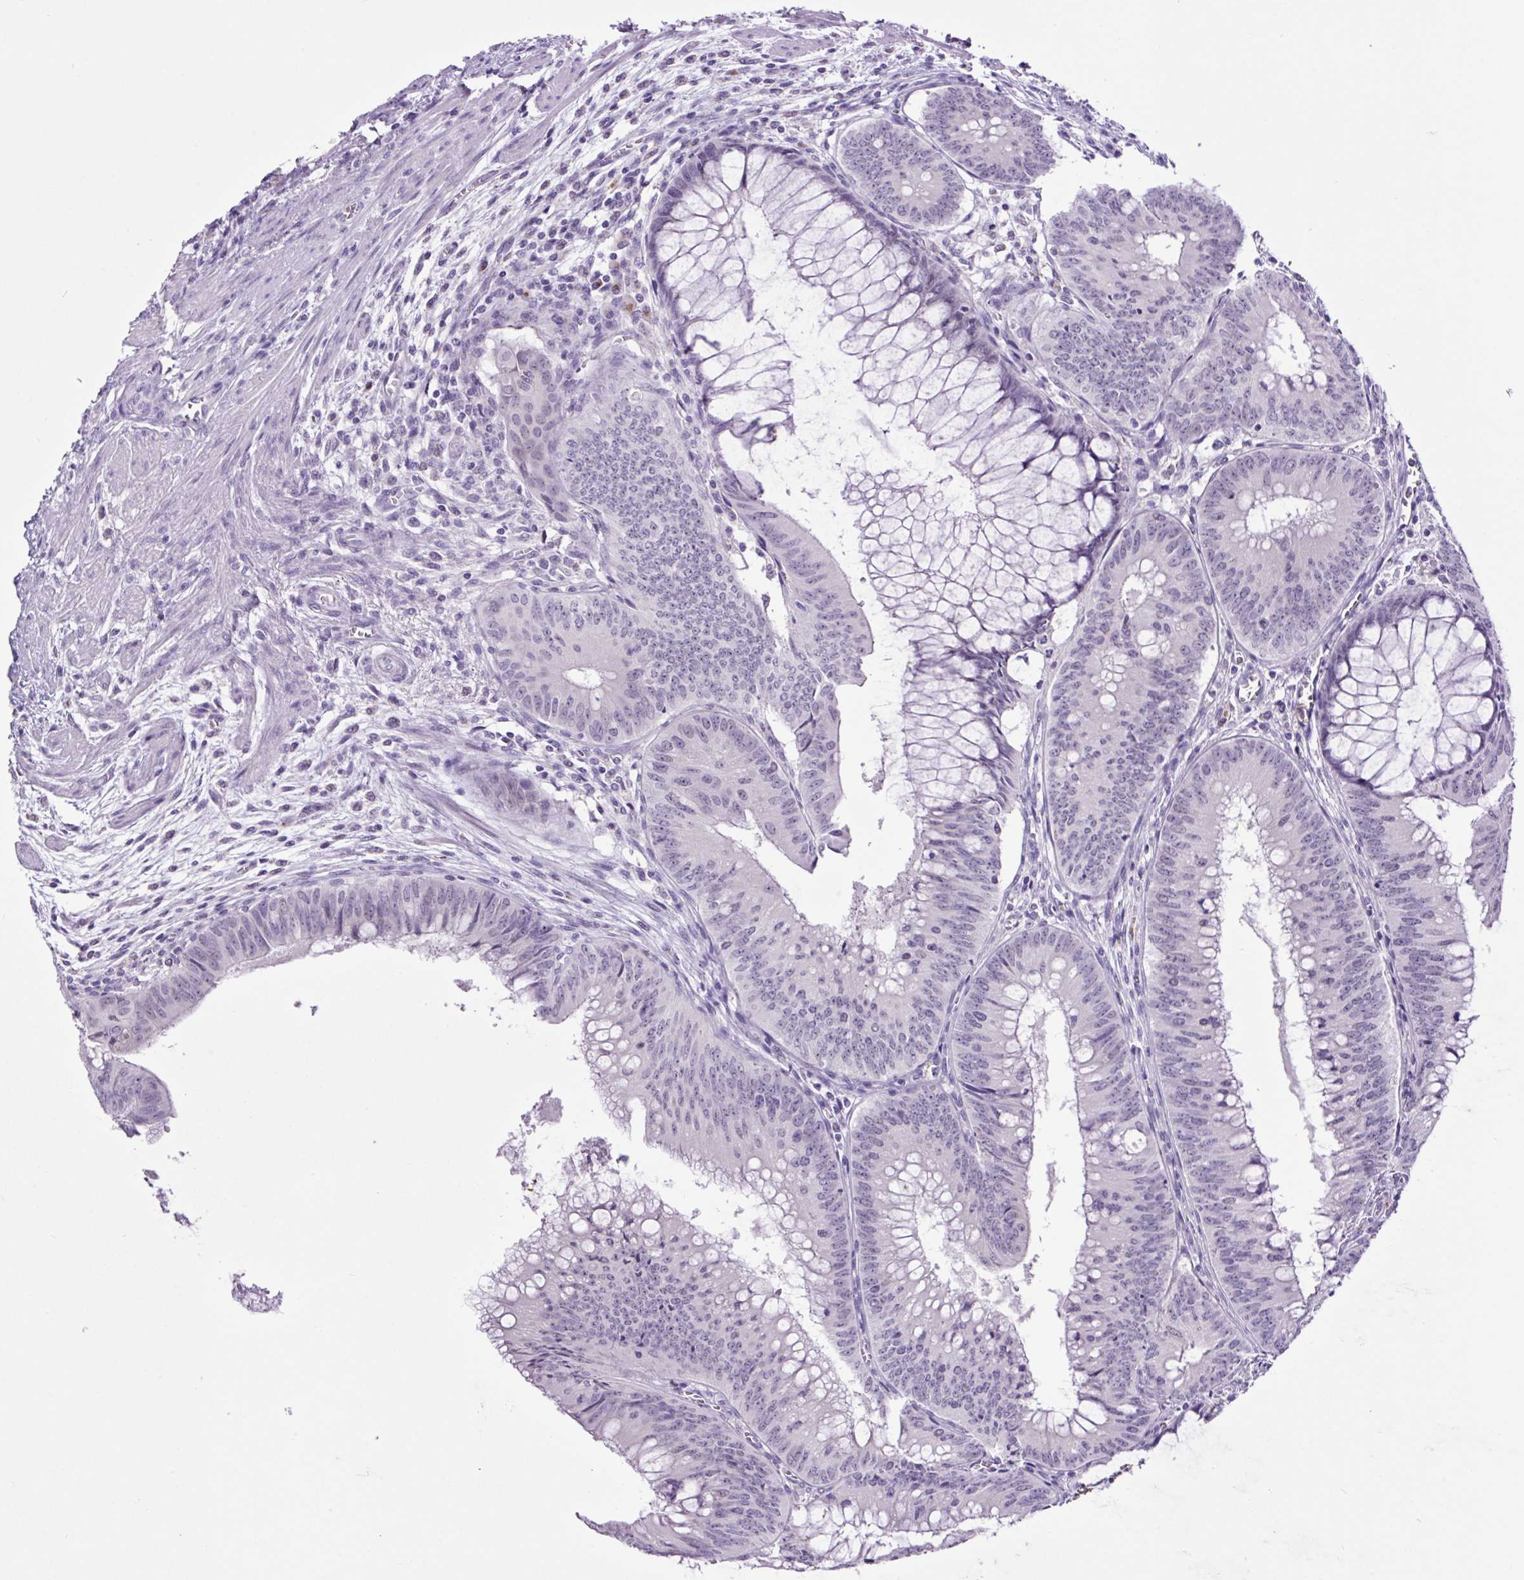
{"staining": {"intensity": "negative", "quantity": "none", "location": "none"}, "tissue": "colorectal cancer", "cell_type": "Tumor cells", "image_type": "cancer", "snomed": [{"axis": "morphology", "description": "Adenocarcinoma, NOS"}, {"axis": "topography", "description": "Rectum"}], "caption": "Histopathology image shows no significant protein expression in tumor cells of colorectal cancer.", "gene": "MFSD3", "patient": {"sex": "female", "age": 72}}